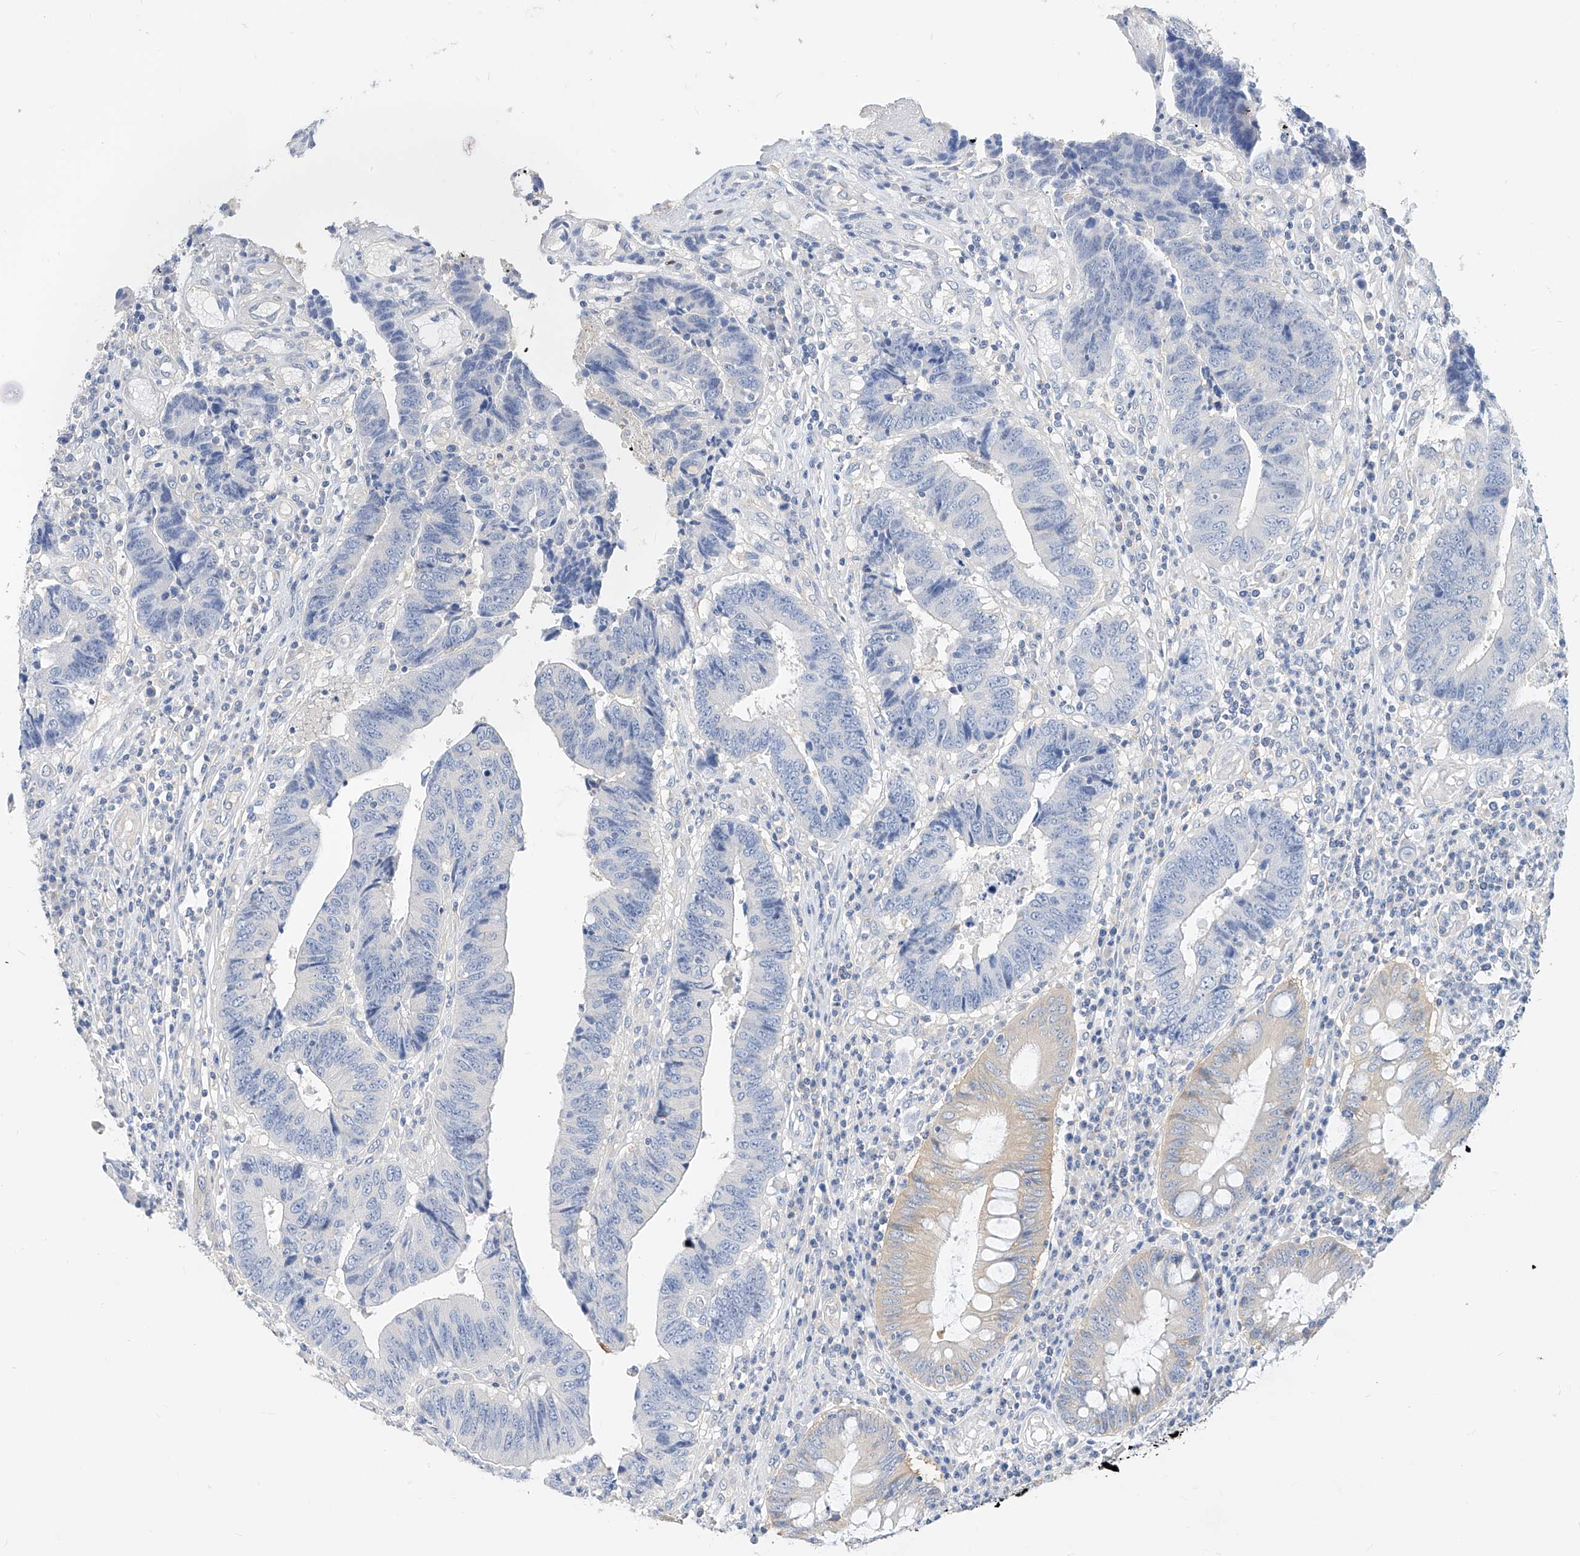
{"staining": {"intensity": "negative", "quantity": "none", "location": "none"}, "tissue": "colorectal cancer", "cell_type": "Tumor cells", "image_type": "cancer", "snomed": [{"axis": "morphology", "description": "Adenocarcinoma, NOS"}, {"axis": "topography", "description": "Rectum"}], "caption": "Immunohistochemical staining of human colorectal cancer (adenocarcinoma) shows no significant expression in tumor cells.", "gene": "ZZEF1", "patient": {"sex": "male", "age": 84}}